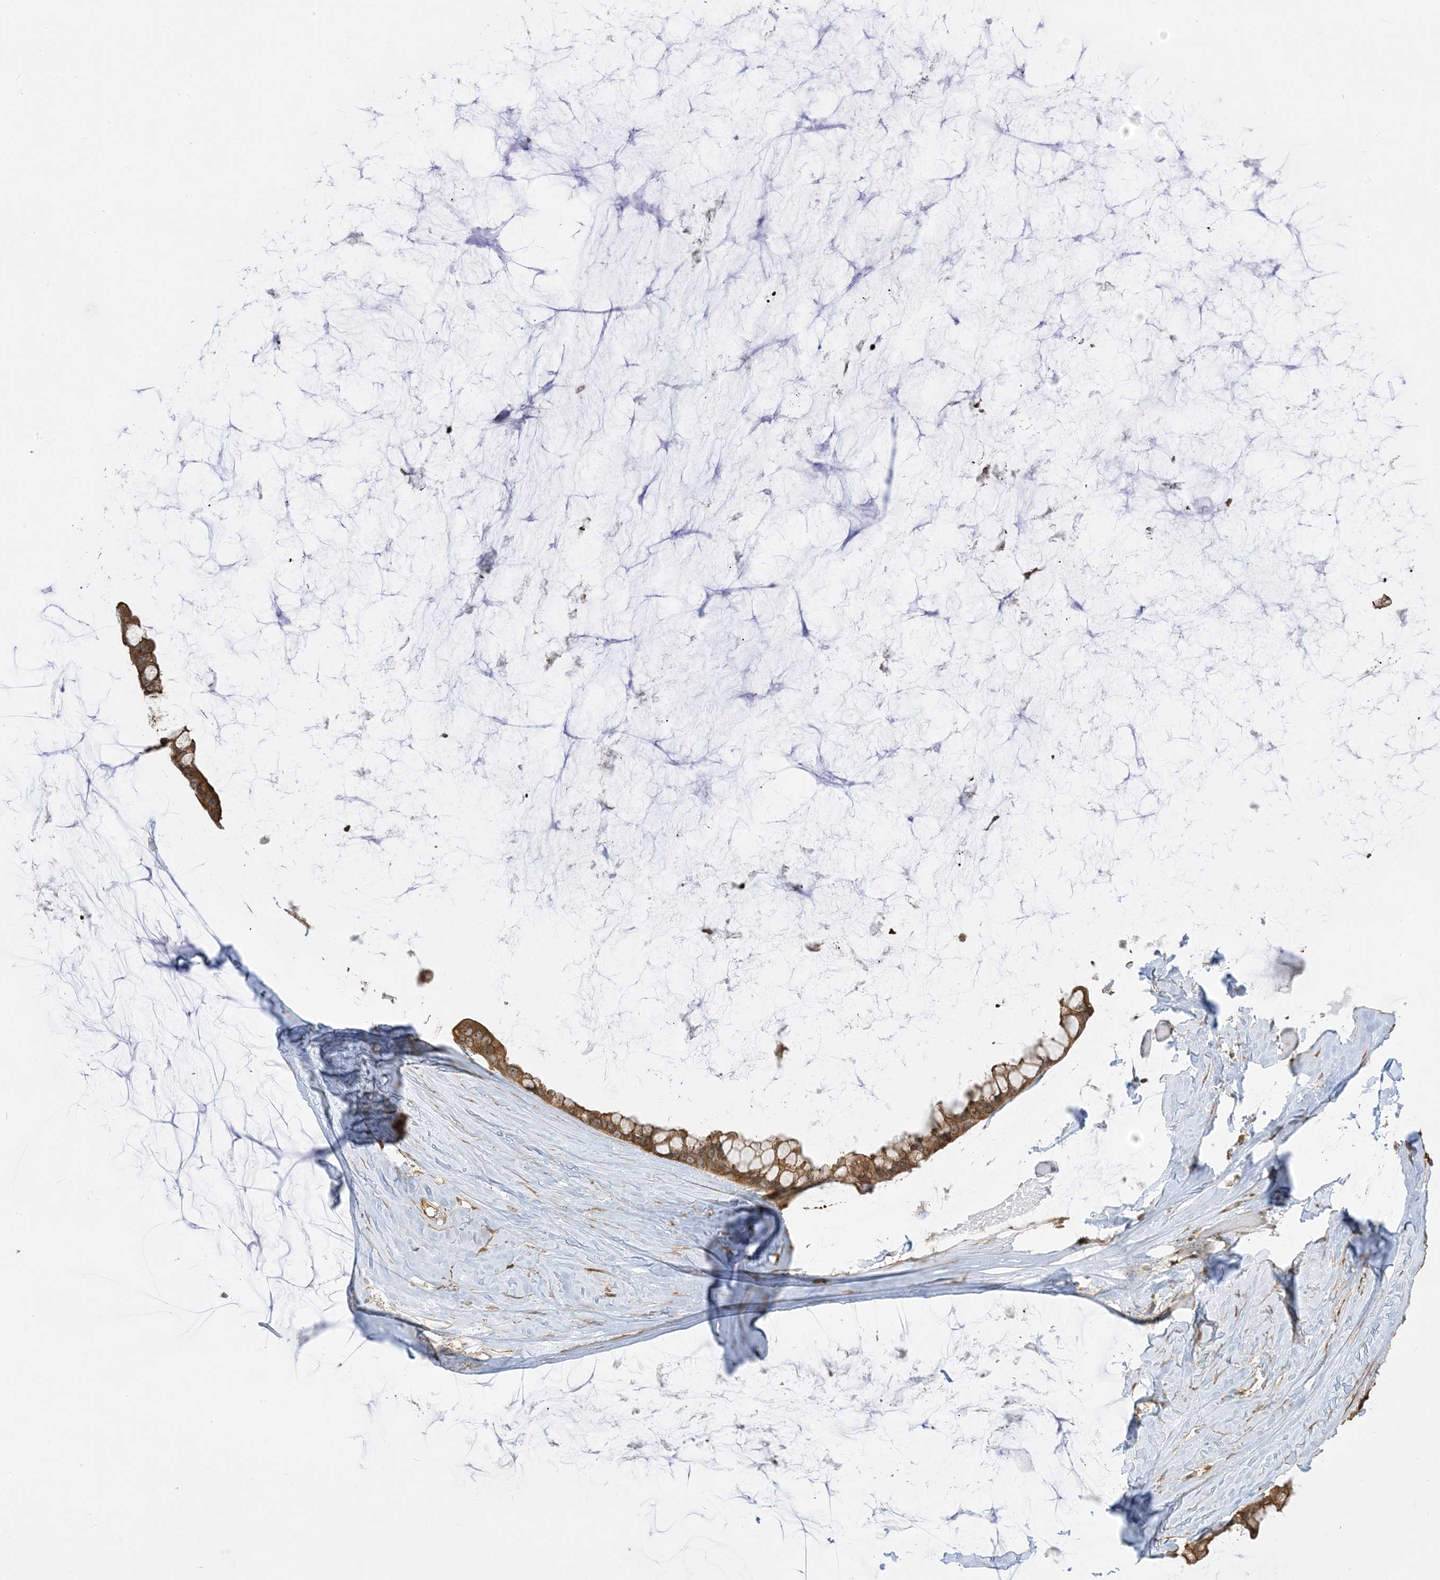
{"staining": {"intensity": "strong", "quantity": ">75%", "location": "cytoplasmic/membranous,nuclear"}, "tissue": "ovarian cancer", "cell_type": "Tumor cells", "image_type": "cancer", "snomed": [{"axis": "morphology", "description": "Cystadenocarcinoma, mucinous, NOS"}, {"axis": "topography", "description": "Ovary"}], "caption": "A high-resolution histopathology image shows immunohistochemistry (IHC) staining of mucinous cystadenocarcinoma (ovarian), which demonstrates strong cytoplasmic/membranous and nuclear staining in approximately >75% of tumor cells.", "gene": "SRP72", "patient": {"sex": "female", "age": 39}}